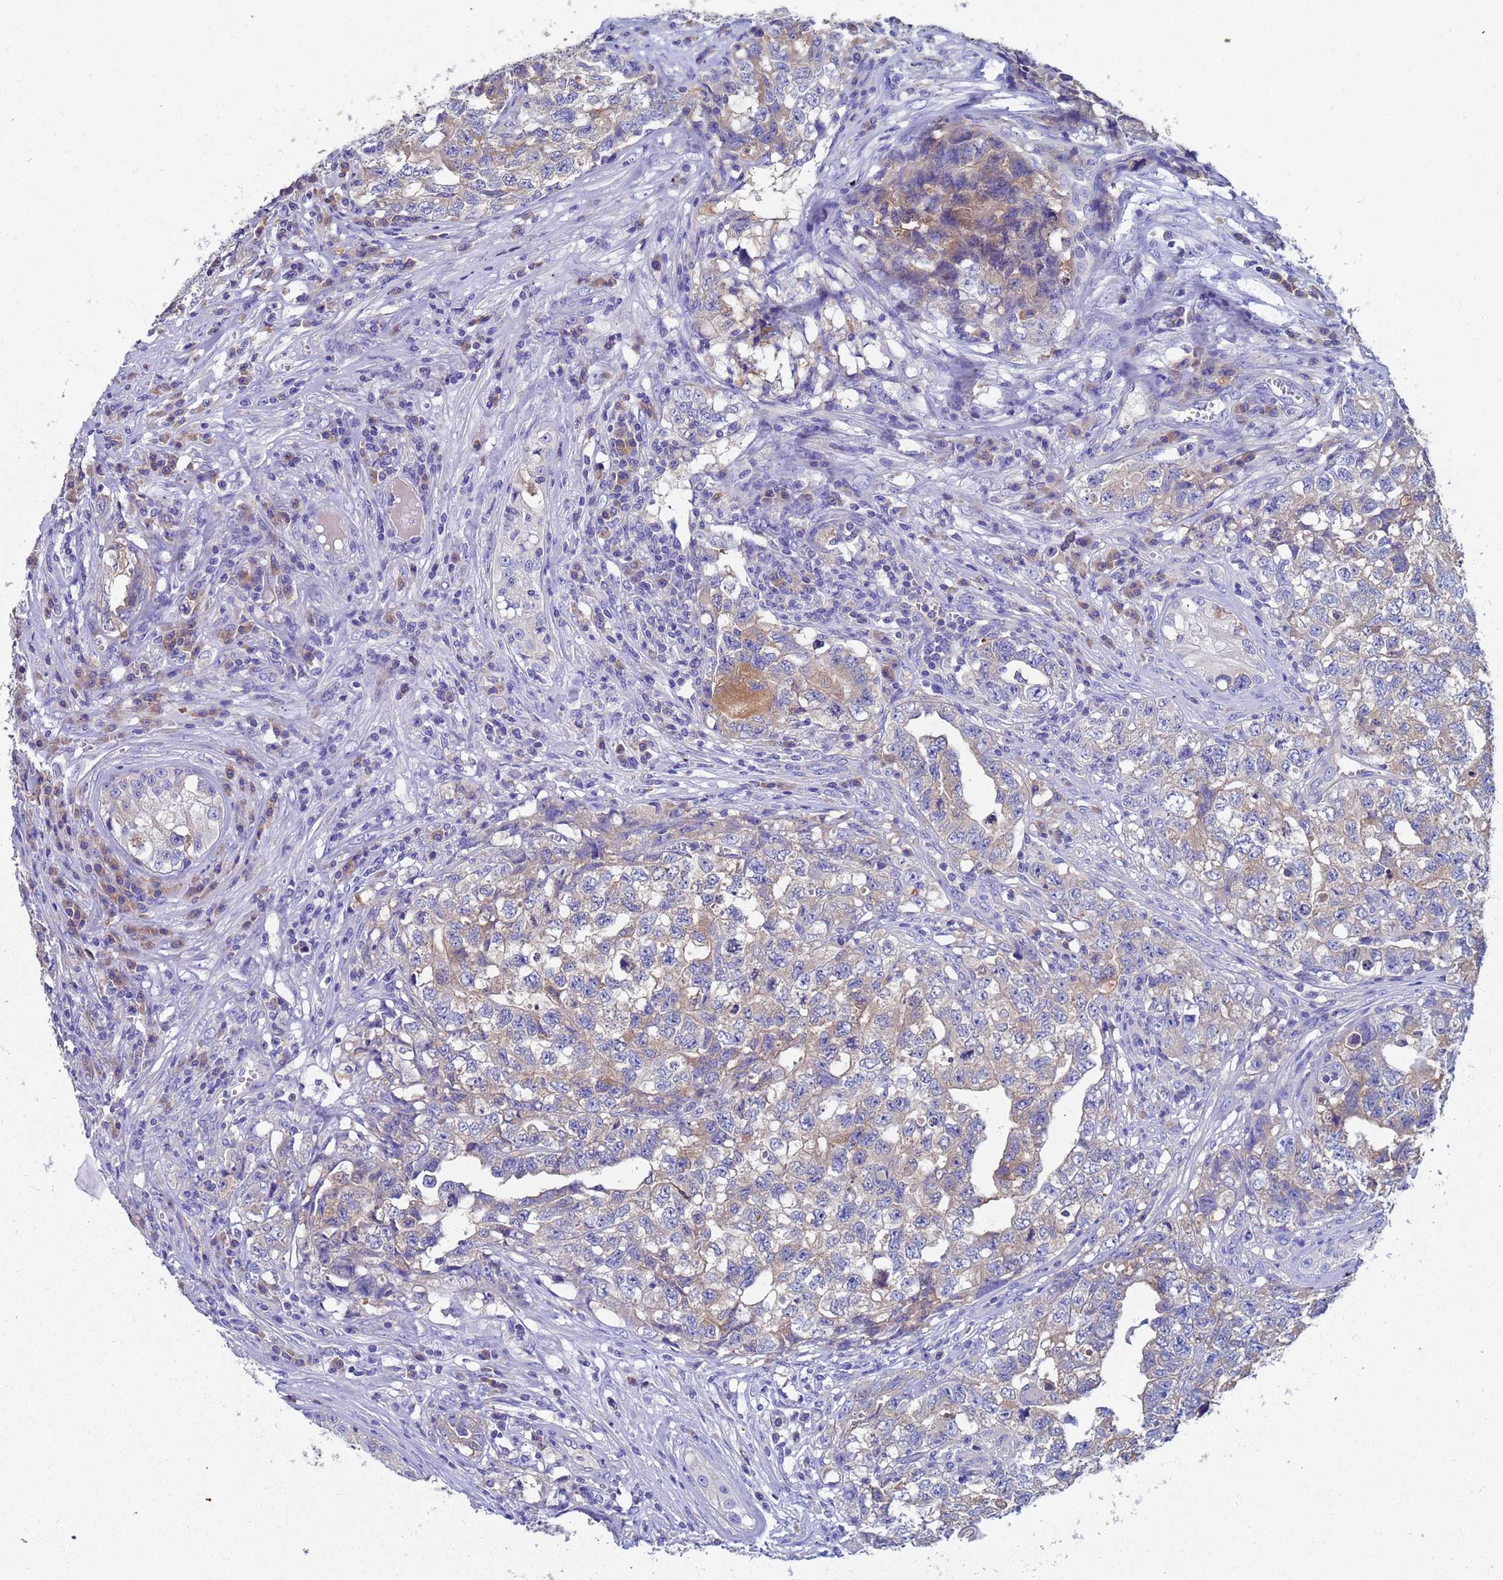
{"staining": {"intensity": "weak", "quantity": "25%-75%", "location": "cytoplasmic/membranous"}, "tissue": "testis cancer", "cell_type": "Tumor cells", "image_type": "cancer", "snomed": [{"axis": "morphology", "description": "Carcinoma, Embryonal, NOS"}, {"axis": "topography", "description": "Testis"}], "caption": "Weak cytoplasmic/membranous positivity for a protein is present in approximately 25%-75% of tumor cells of embryonal carcinoma (testis) using immunohistochemistry.", "gene": "UBE2O", "patient": {"sex": "male", "age": 31}}